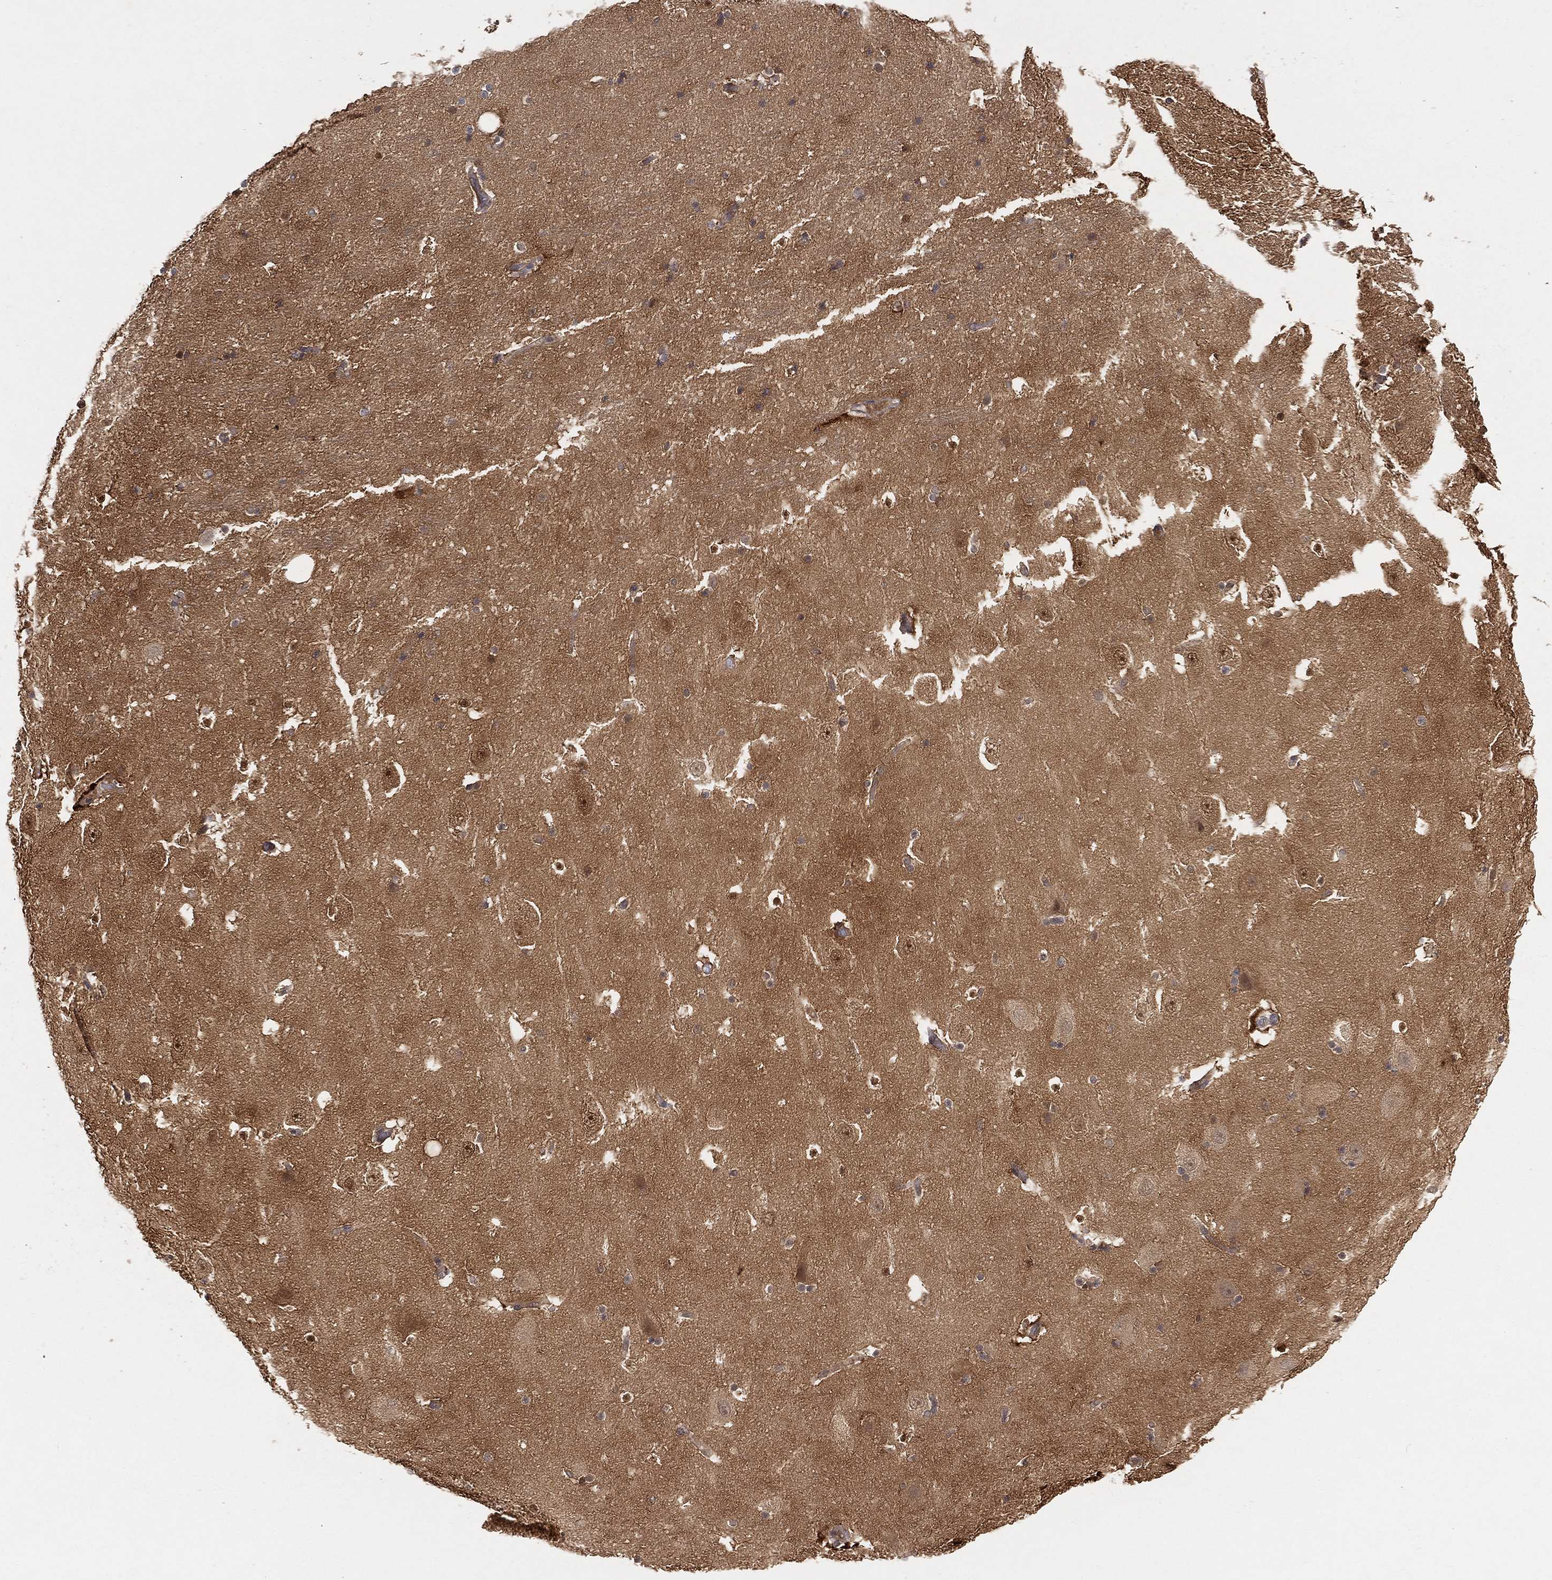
{"staining": {"intensity": "strong", "quantity": "<25%", "location": "cytoplasmic/membranous,nuclear"}, "tissue": "hippocampus", "cell_type": "Glial cells", "image_type": "normal", "snomed": [{"axis": "morphology", "description": "Normal tissue, NOS"}, {"axis": "topography", "description": "Hippocampus"}], "caption": "A micrograph of human hippocampus stained for a protein demonstrates strong cytoplasmic/membranous,nuclear brown staining in glial cells. (brown staining indicates protein expression, while blue staining denotes nuclei).", "gene": "MAPK1", "patient": {"sex": "male", "age": 51}}